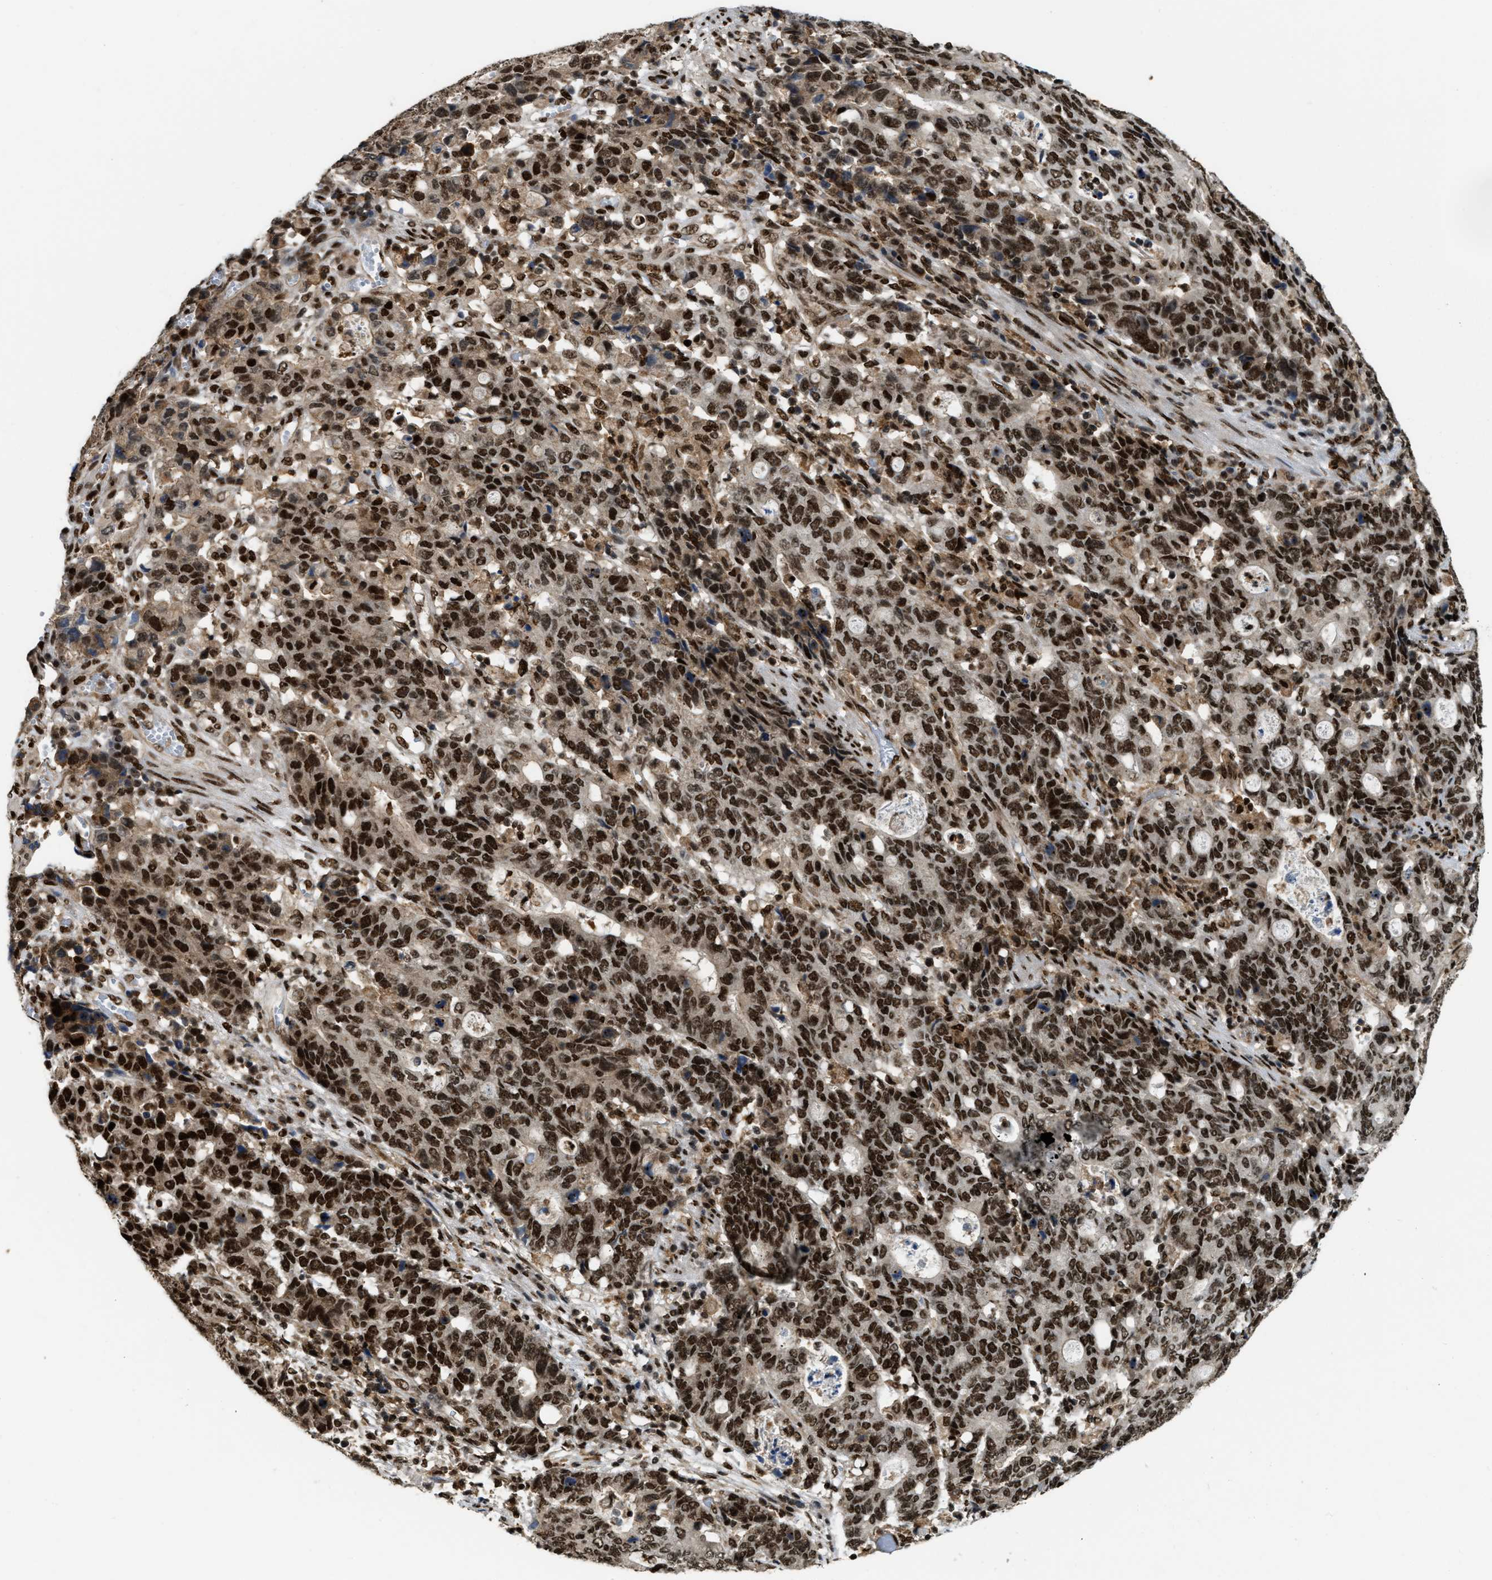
{"staining": {"intensity": "strong", "quantity": ">75%", "location": "nuclear"}, "tissue": "stomach cancer", "cell_type": "Tumor cells", "image_type": "cancer", "snomed": [{"axis": "morphology", "description": "Adenocarcinoma, NOS"}, {"axis": "topography", "description": "Stomach, upper"}], "caption": "A photomicrograph of human stomach adenocarcinoma stained for a protein reveals strong nuclear brown staining in tumor cells. (DAB = brown stain, brightfield microscopy at high magnification).", "gene": "NUMA1", "patient": {"sex": "male", "age": 69}}